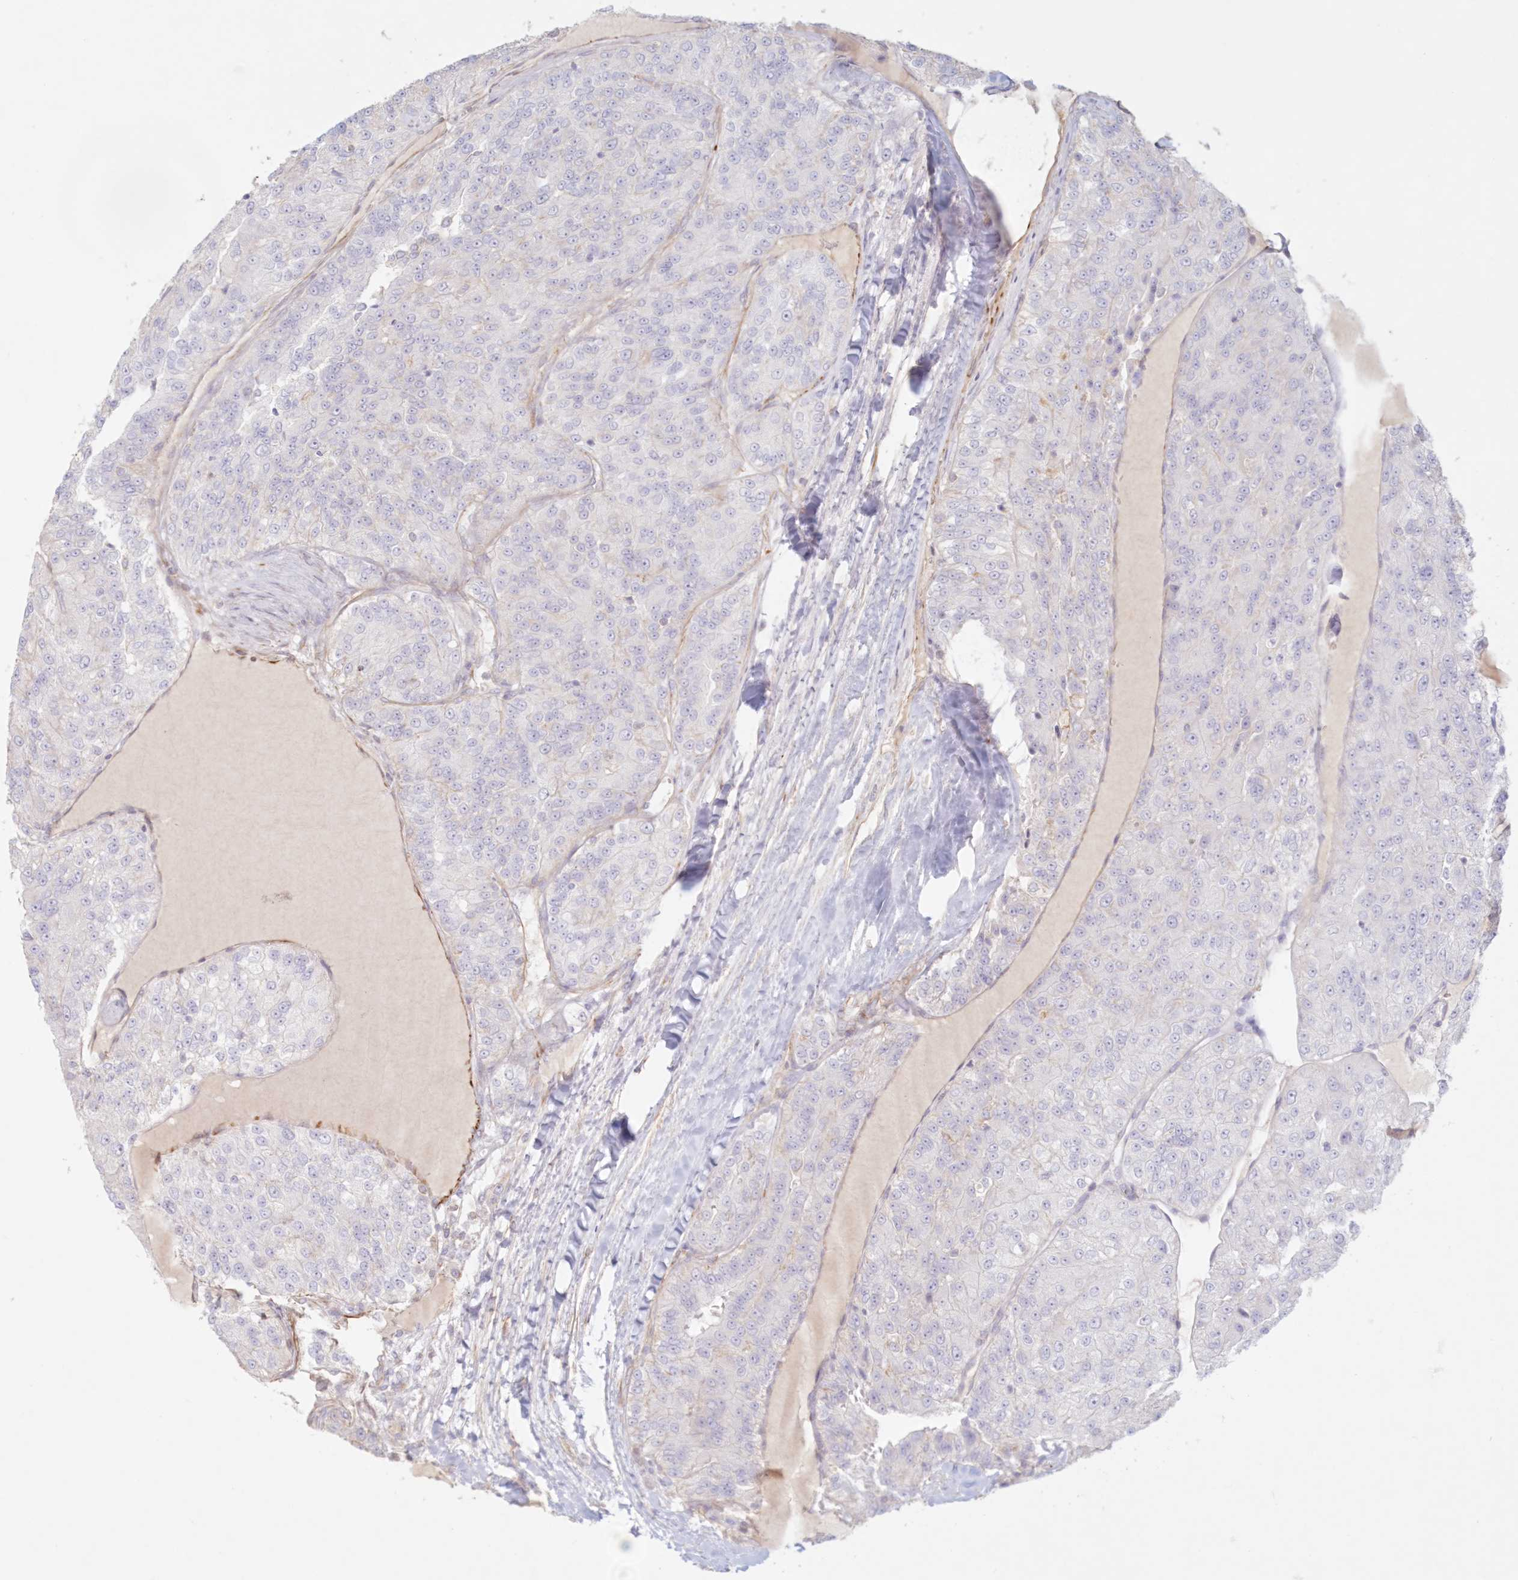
{"staining": {"intensity": "negative", "quantity": "none", "location": "none"}, "tissue": "renal cancer", "cell_type": "Tumor cells", "image_type": "cancer", "snomed": [{"axis": "morphology", "description": "Adenocarcinoma, NOS"}, {"axis": "topography", "description": "Kidney"}], "caption": "Renal cancer stained for a protein using immunohistochemistry shows no positivity tumor cells.", "gene": "DMRTB1", "patient": {"sex": "female", "age": 63}}